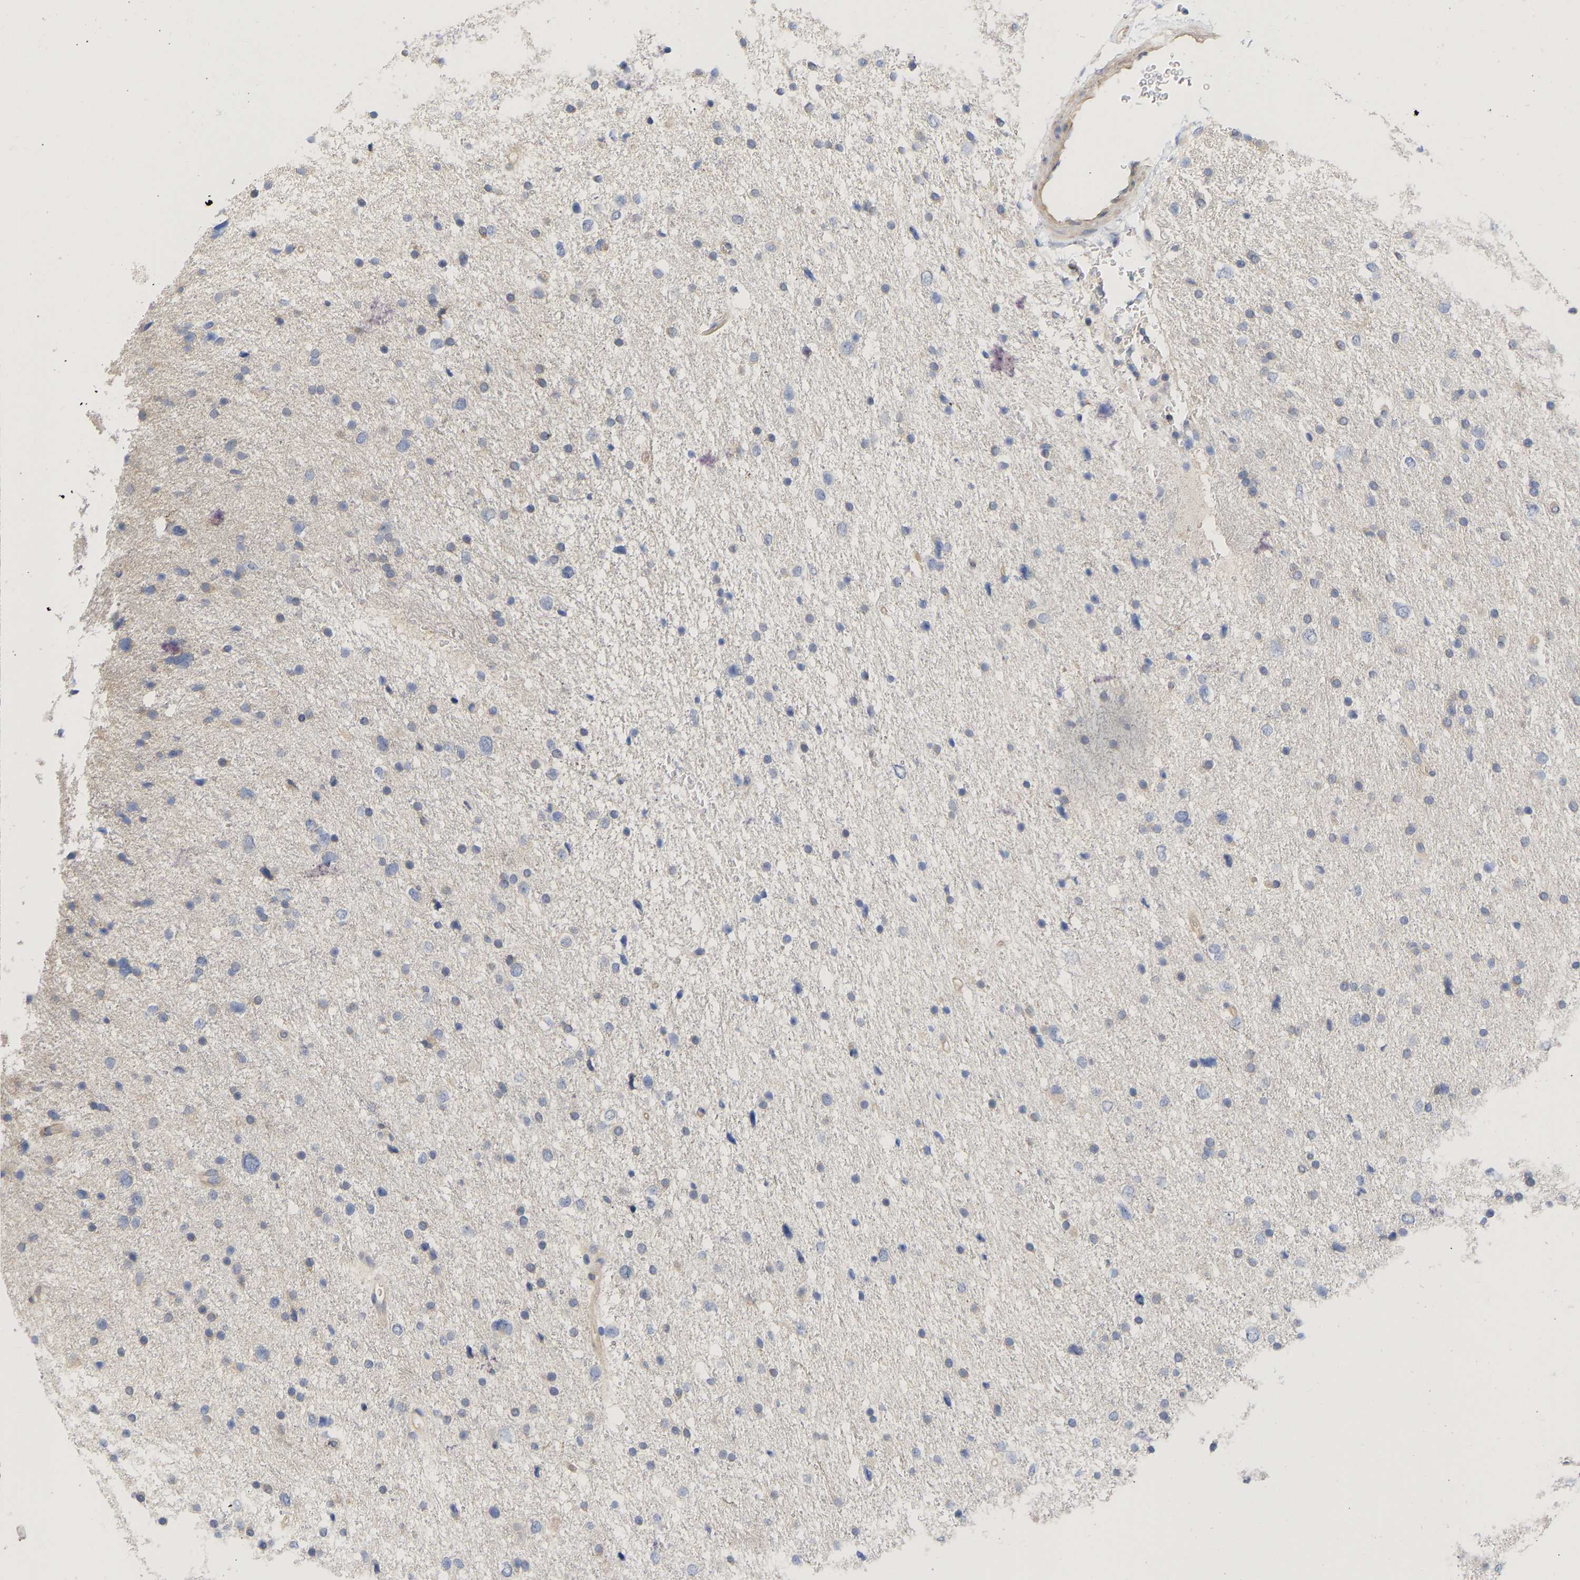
{"staining": {"intensity": "negative", "quantity": "none", "location": "none"}, "tissue": "glioma", "cell_type": "Tumor cells", "image_type": "cancer", "snomed": [{"axis": "morphology", "description": "Glioma, malignant, Low grade"}, {"axis": "topography", "description": "Brain"}], "caption": "The photomicrograph demonstrates no significant expression in tumor cells of glioma.", "gene": "MAP2K3", "patient": {"sex": "female", "age": 37}}